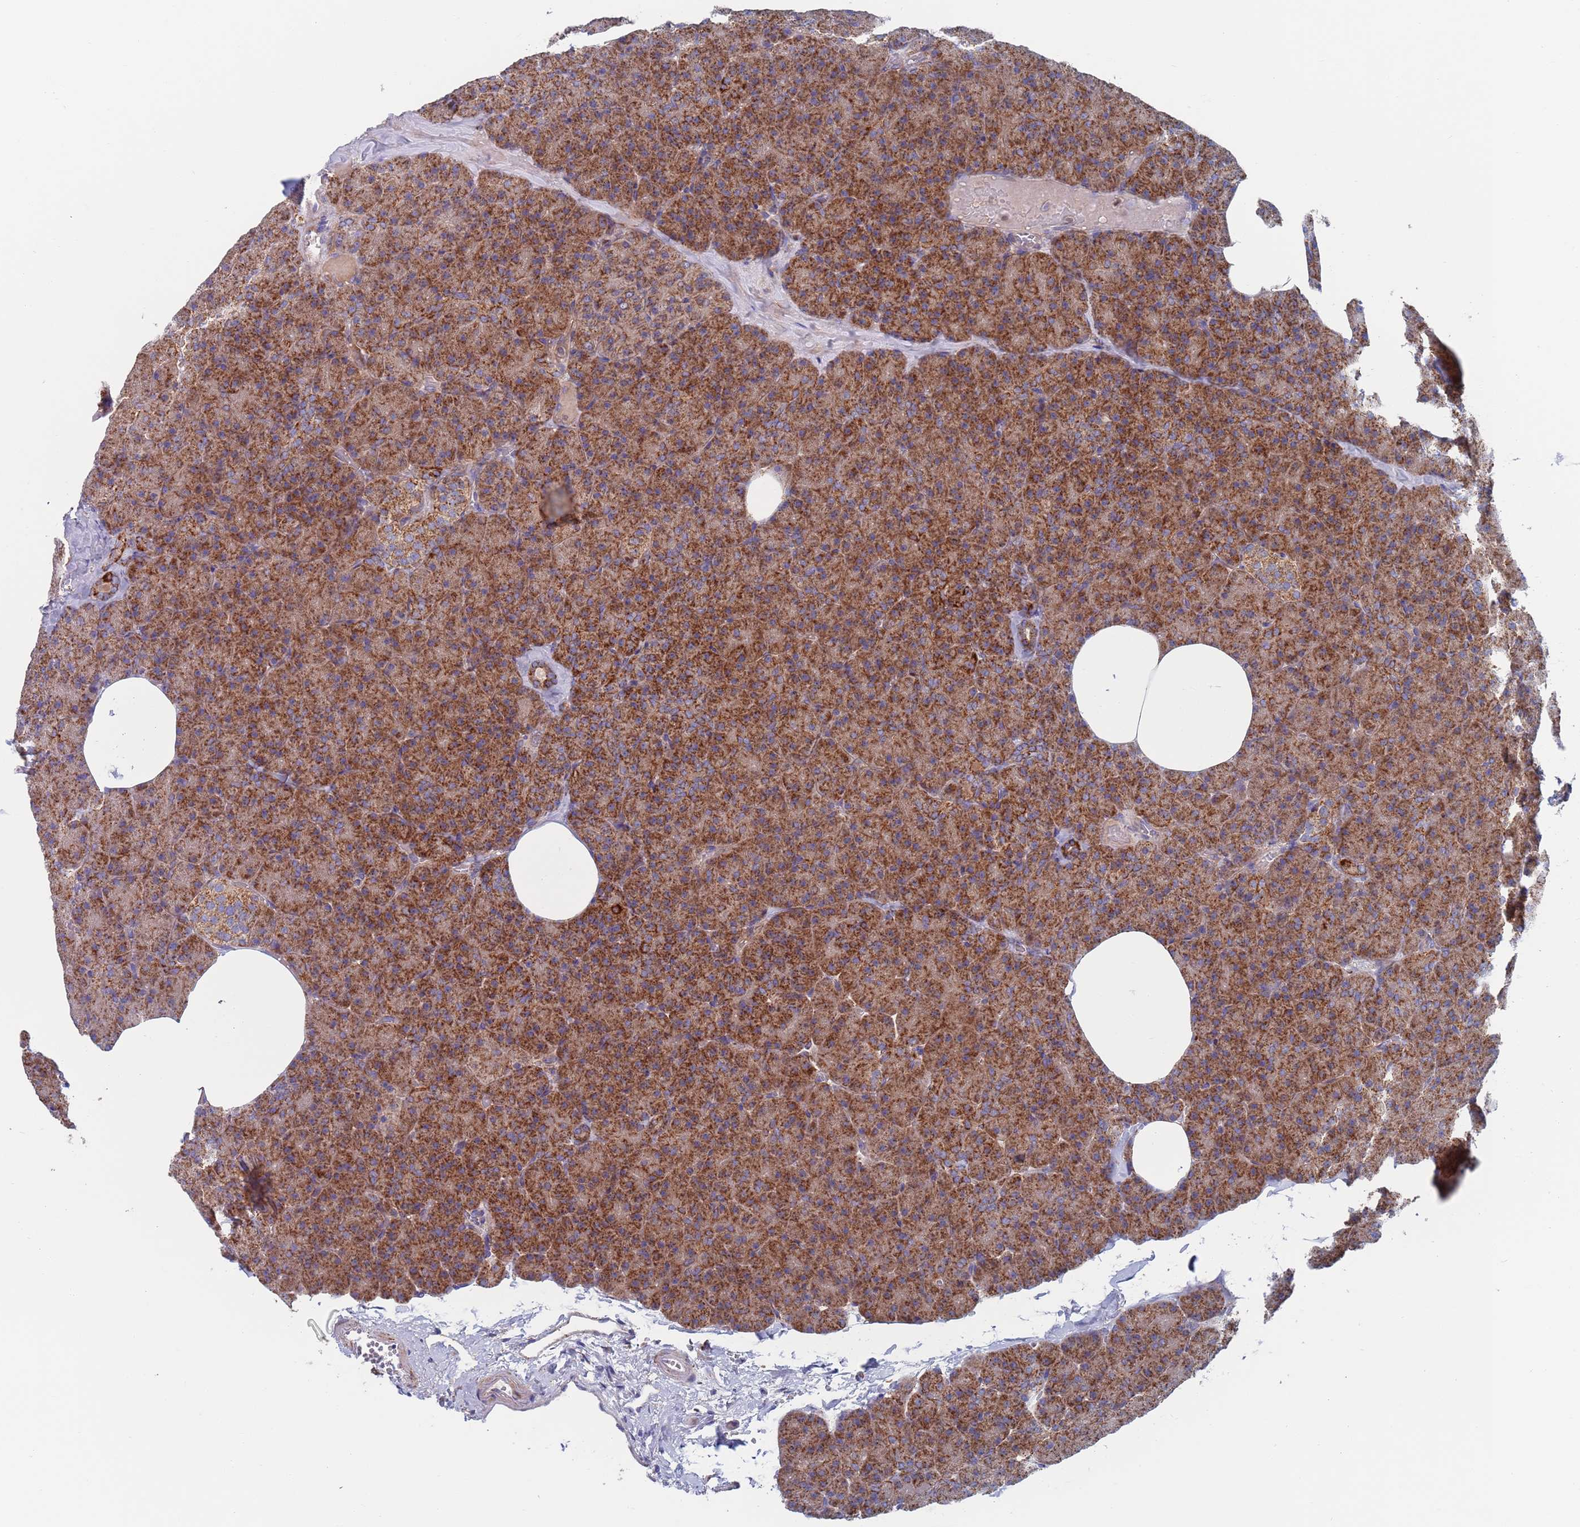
{"staining": {"intensity": "strong", "quantity": ">75%", "location": "cytoplasmic/membranous"}, "tissue": "pancreas", "cell_type": "Exocrine glandular cells", "image_type": "normal", "snomed": [{"axis": "morphology", "description": "Normal tissue, NOS"}, {"axis": "morphology", "description": "Carcinoid, malignant, NOS"}, {"axis": "topography", "description": "Pancreas"}], "caption": "An IHC photomicrograph of unremarkable tissue is shown. Protein staining in brown shows strong cytoplasmic/membranous positivity in pancreas within exocrine glandular cells.", "gene": "CHCHD6", "patient": {"sex": "female", "age": 35}}